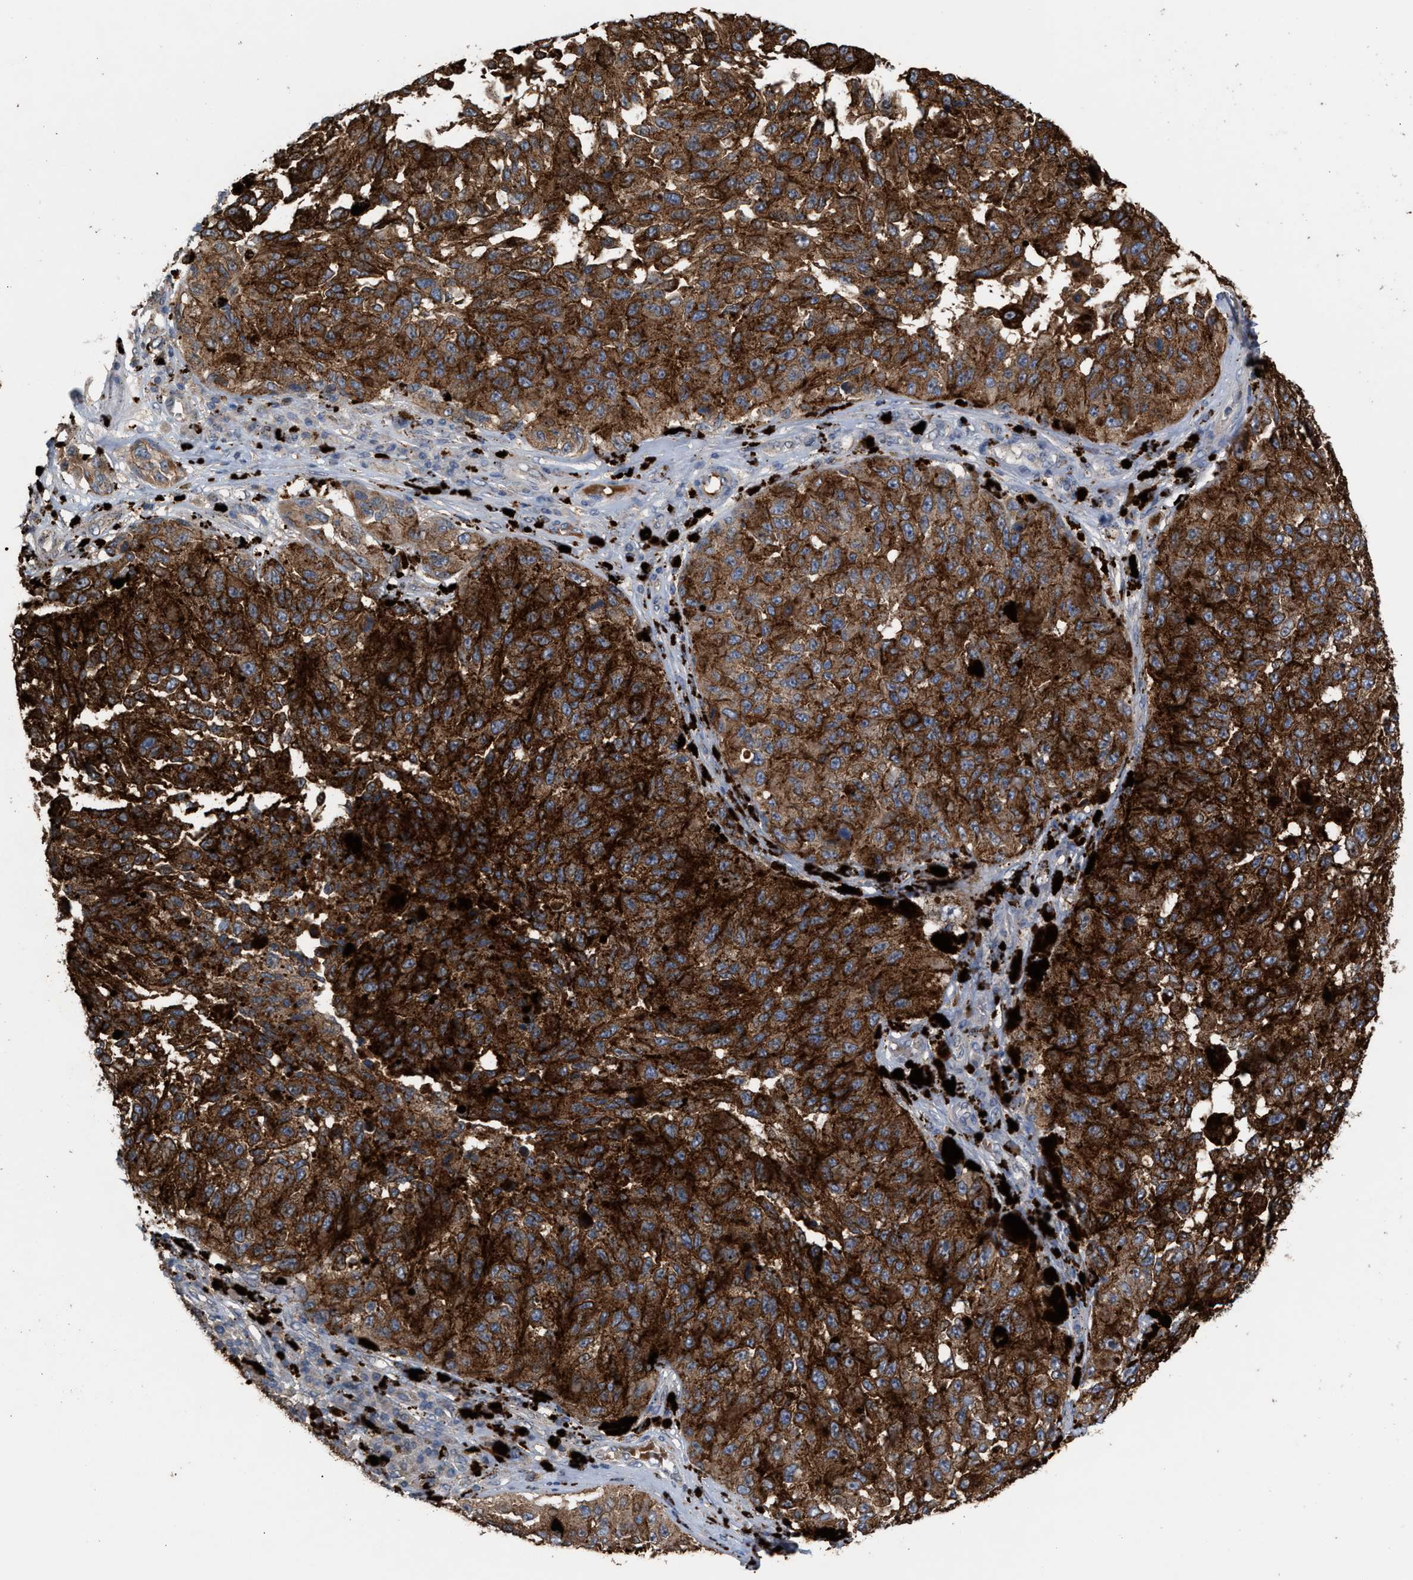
{"staining": {"intensity": "strong", "quantity": ">75%", "location": "cytoplasmic/membranous"}, "tissue": "melanoma", "cell_type": "Tumor cells", "image_type": "cancer", "snomed": [{"axis": "morphology", "description": "Malignant melanoma, NOS"}, {"axis": "topography", "description": "Skin"}], "caption": "Malignant melanoma tissue reveals strong cytoplasmic/membranous expression in about >75% of tumor cells, visualized by immunohistochemistry. (IHC, brightfield microscopy, high magnification).", "gene": "ELMO3", "patient": {"sex": "female", "age": 73}}